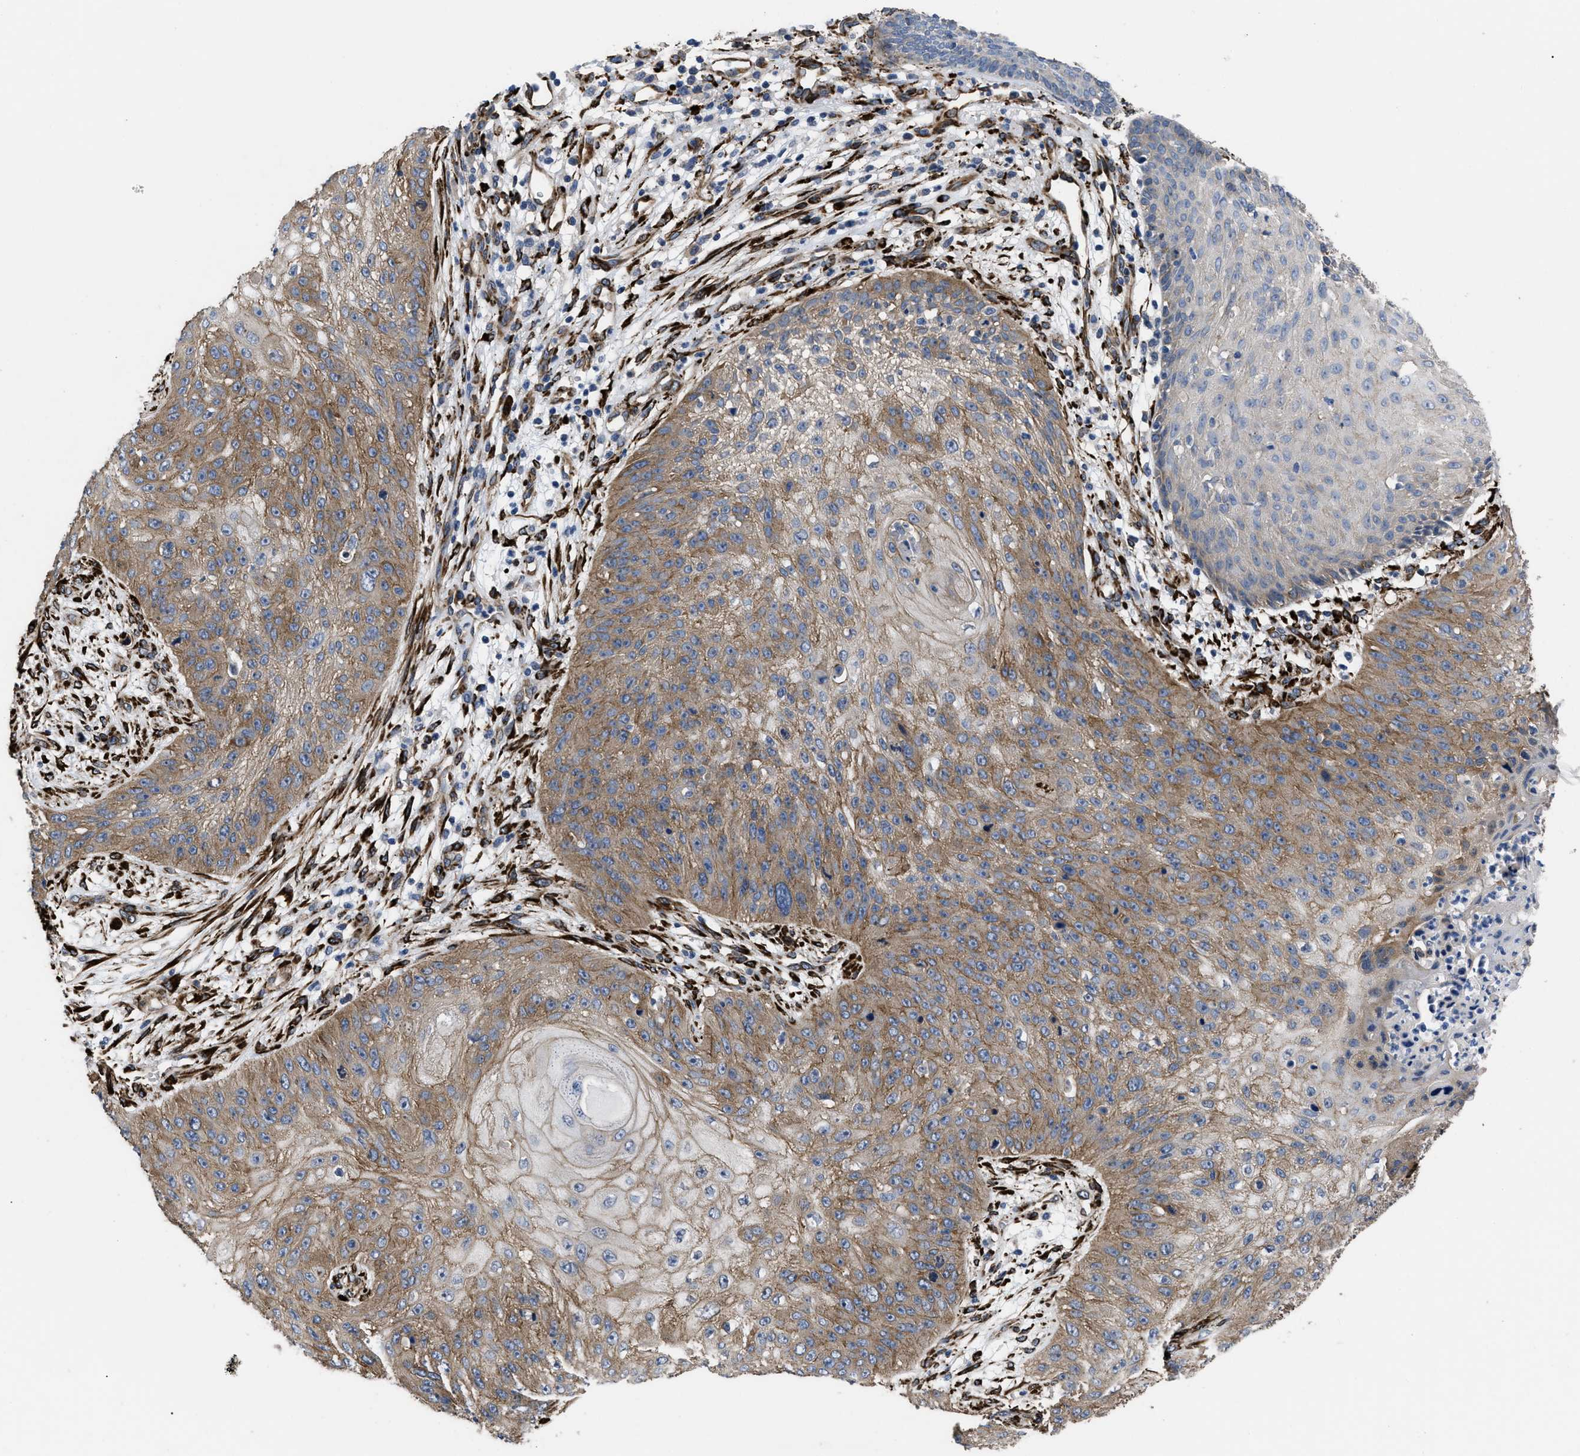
{"staining": {"intensity": "moderate", "quantity": "25%-75%", "location": "cytoplasmic/membranous"}, "tissue": "skin cancer", "cell_type": "Tumor cells", "image_type": "cancer", "snomed": [{"axis": "morphology", "description": "Squamous cell carcinoma, NOS"}, {"axis": "topography", "description": "Skin"}], "caption": "DAB (3,3'-diaminobenzidine) immunohistochemical staining of human squamous cell carcinoma (skin) reveals moderate cytoplasmic/membranous protein expression in about 25%-75% of tumor cells.", "gene": "SQLE", "patient": {"sex": "female", "age": 80}}